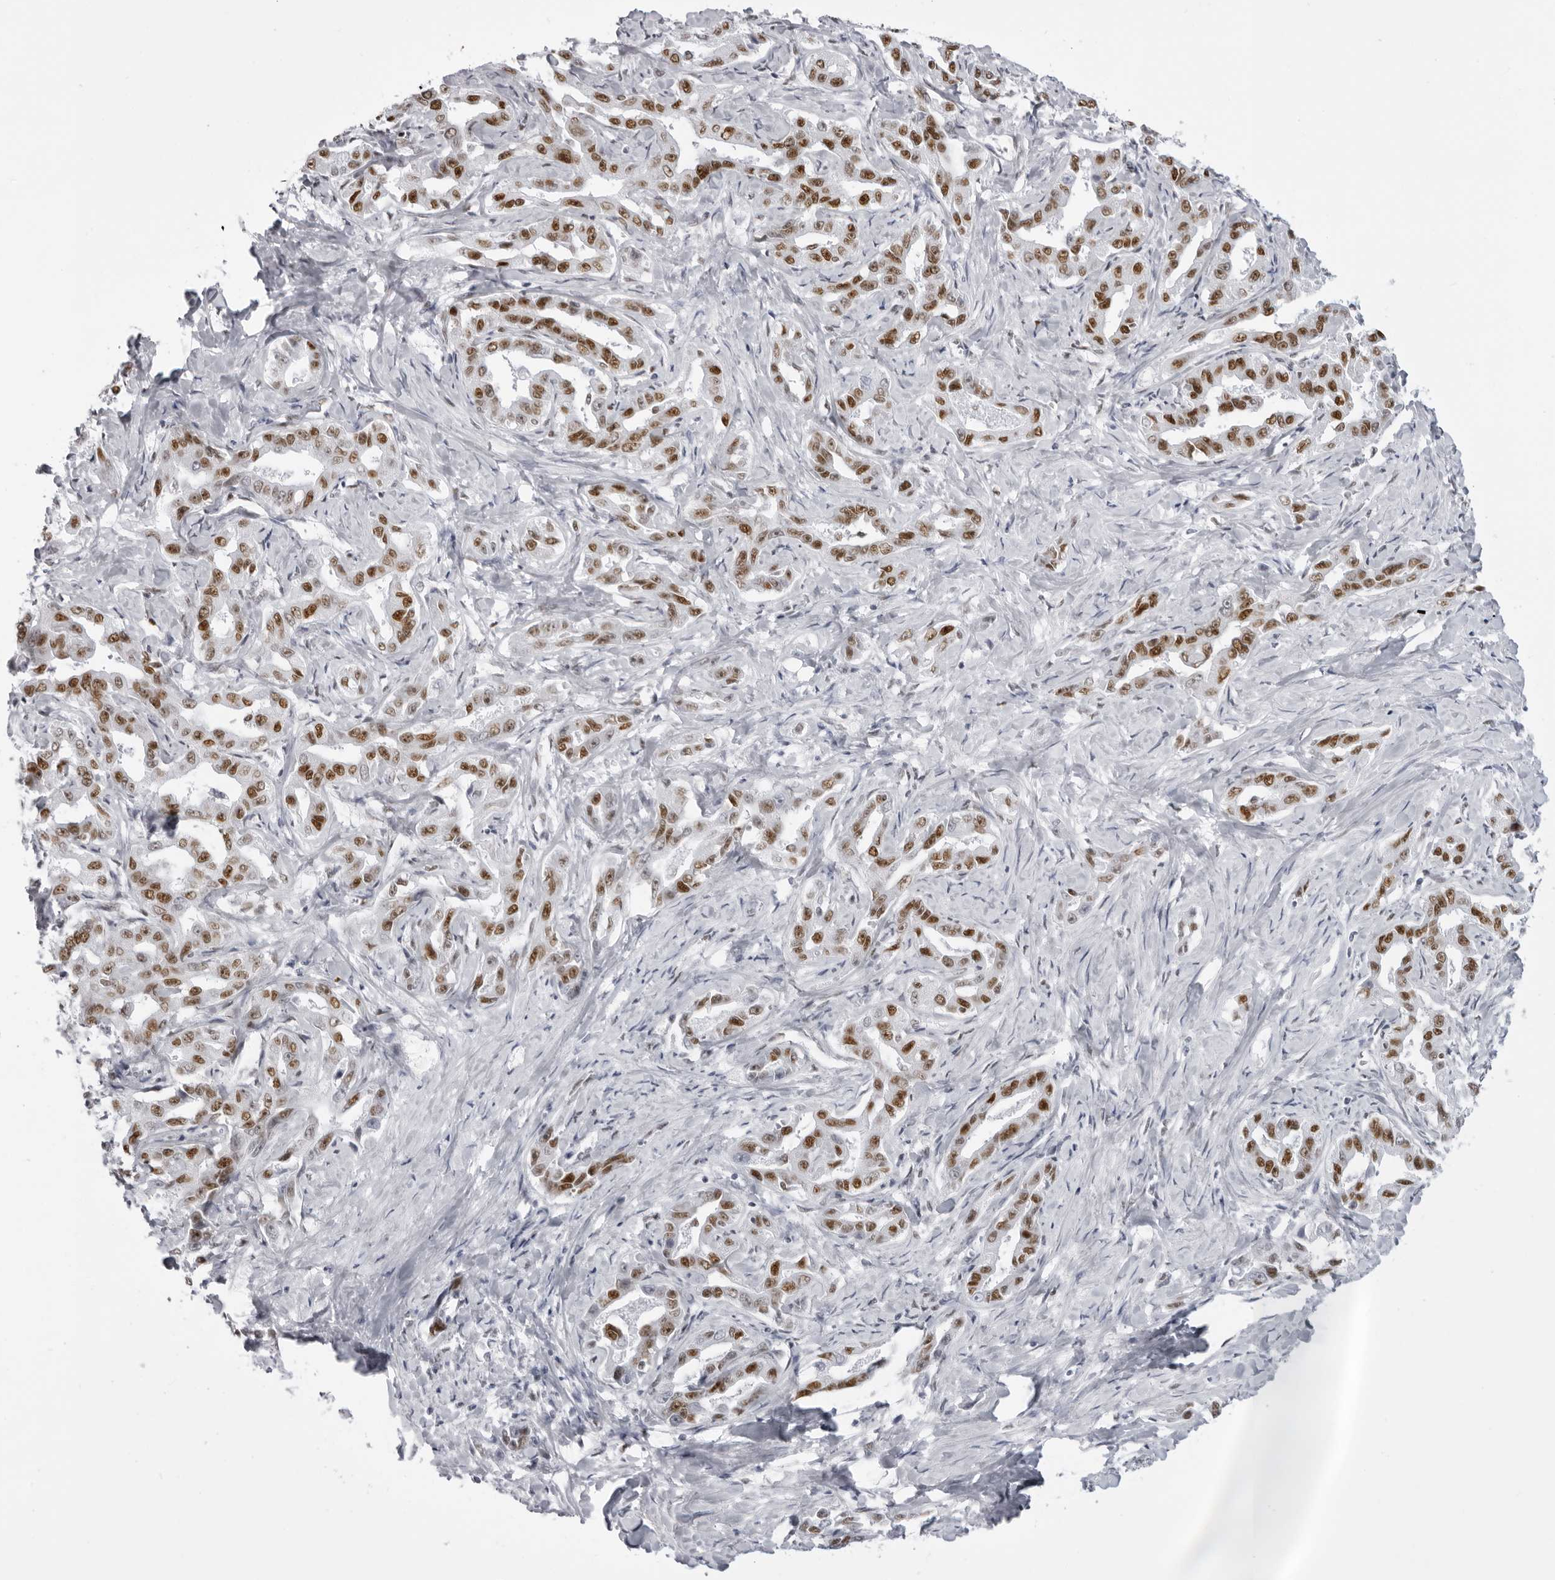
{"staining": {"intensity": "moderate", "quantity": ">75%", "location": "nuclear"}, "tissue": "liver cancer", "cell_type": "Tumor cells", "image_type": "cancer", "snomed": [{"axis": "morphology", "description": "Cholangiocarcinoma"}, {"axis": "topography", "description": "Liver"}], "caption": "DAB (3,3'-diaminobenzidine) immunohistochemical staining of human liver cancer (cholangiocarcinoma) reveals moderate nuclear protein expression in about >75% of tumor cells.", "gene": "IRF2BP2", "patient": {"sex": "male", "age": 59}}